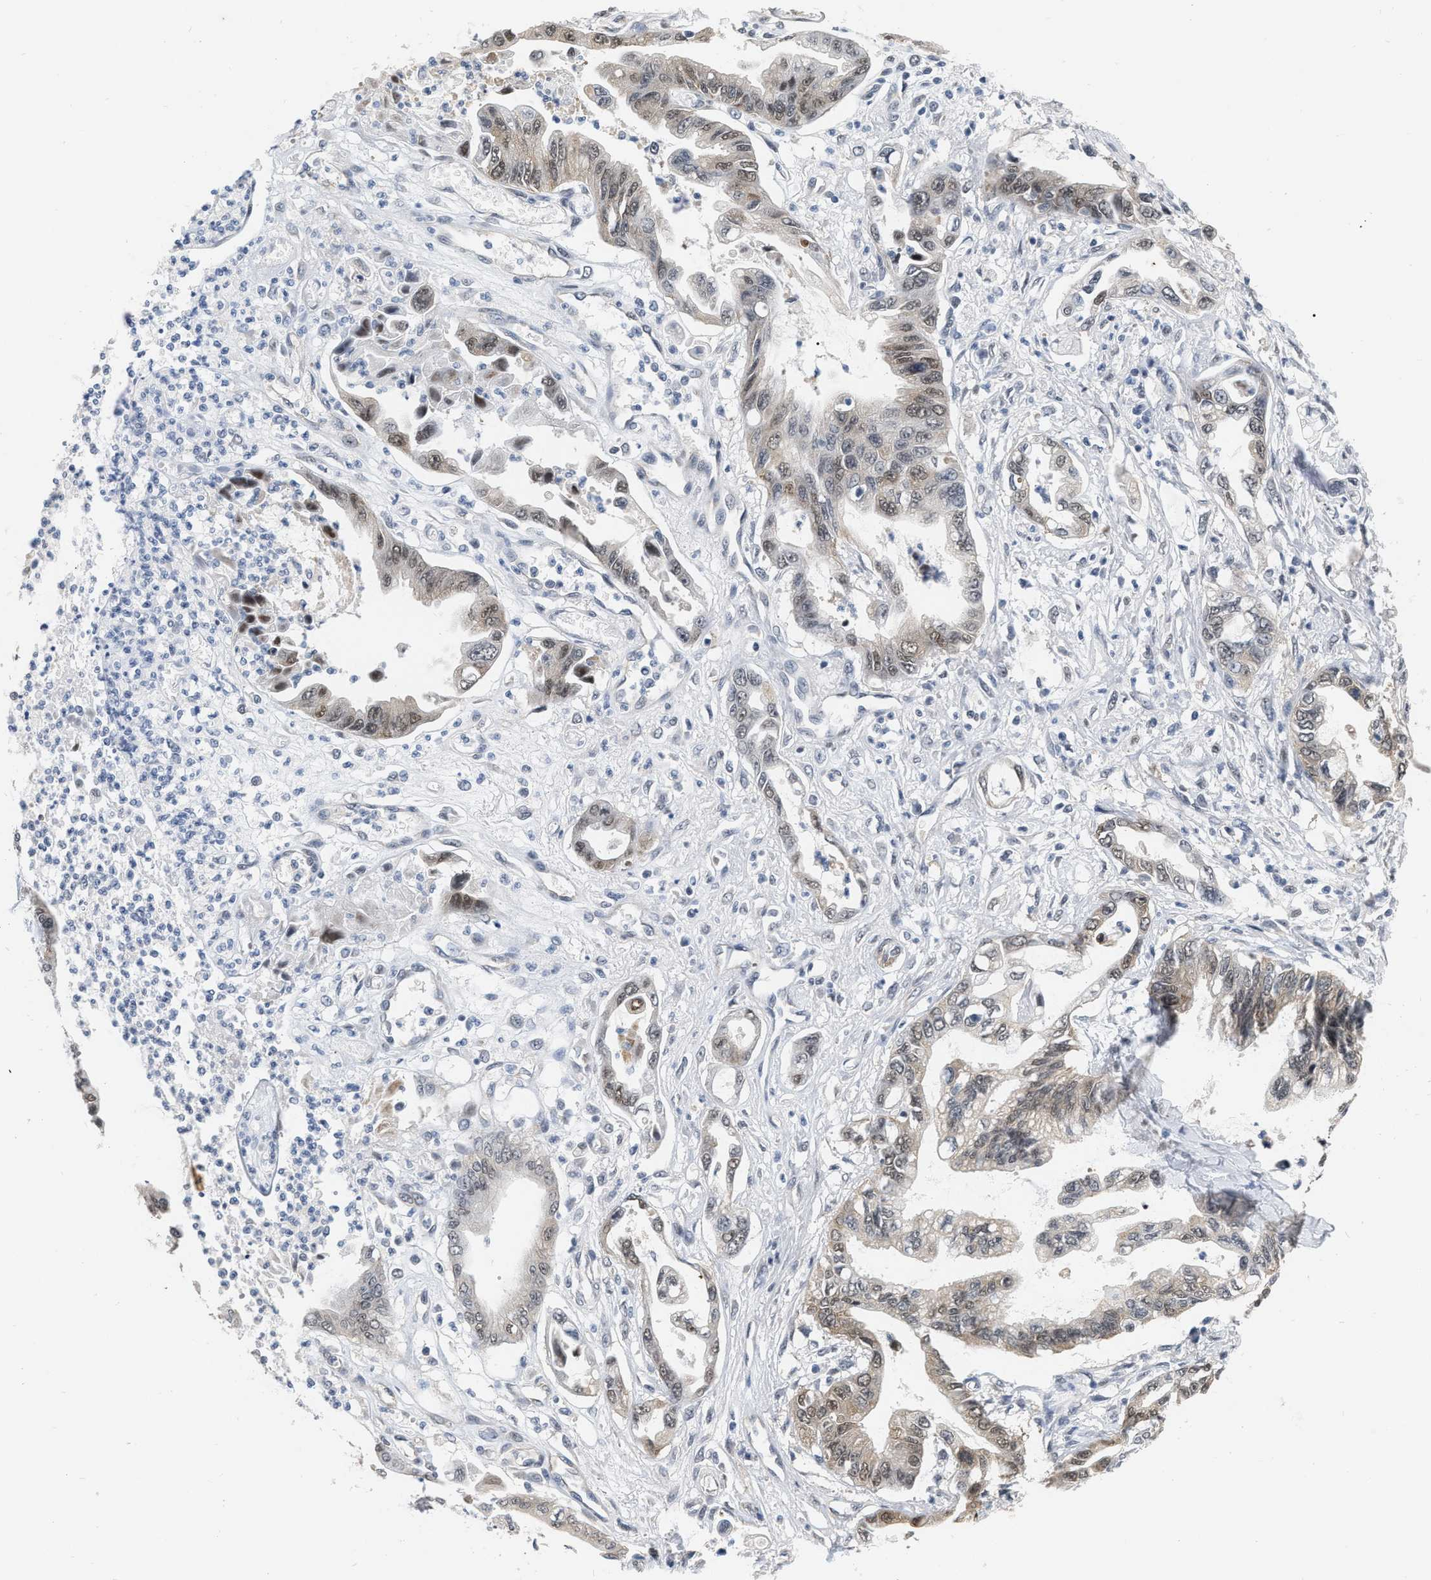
{"staining": {"intensity": "weak", "quantity": "25%-75%", "location": "cytoplasmic/membranous,nuclear"}, "tissue": "pancreatic cancer", "cell_type": "Tumor cells", "image_type": "cancer", "snomed": [{"axis": "morphology", "description": "Adenocarcinoma, NOS"}, {"axis": "topography", "description": "Pancreas"}], "caption": "This is an image of IHC staining of pancreatic cancer, which shows weak positivity in the cytoplasmic/membranous and nuclear of tumor cells.", "gene": "RUVBL1", "patient": {"sex": "male", "age": 56}}